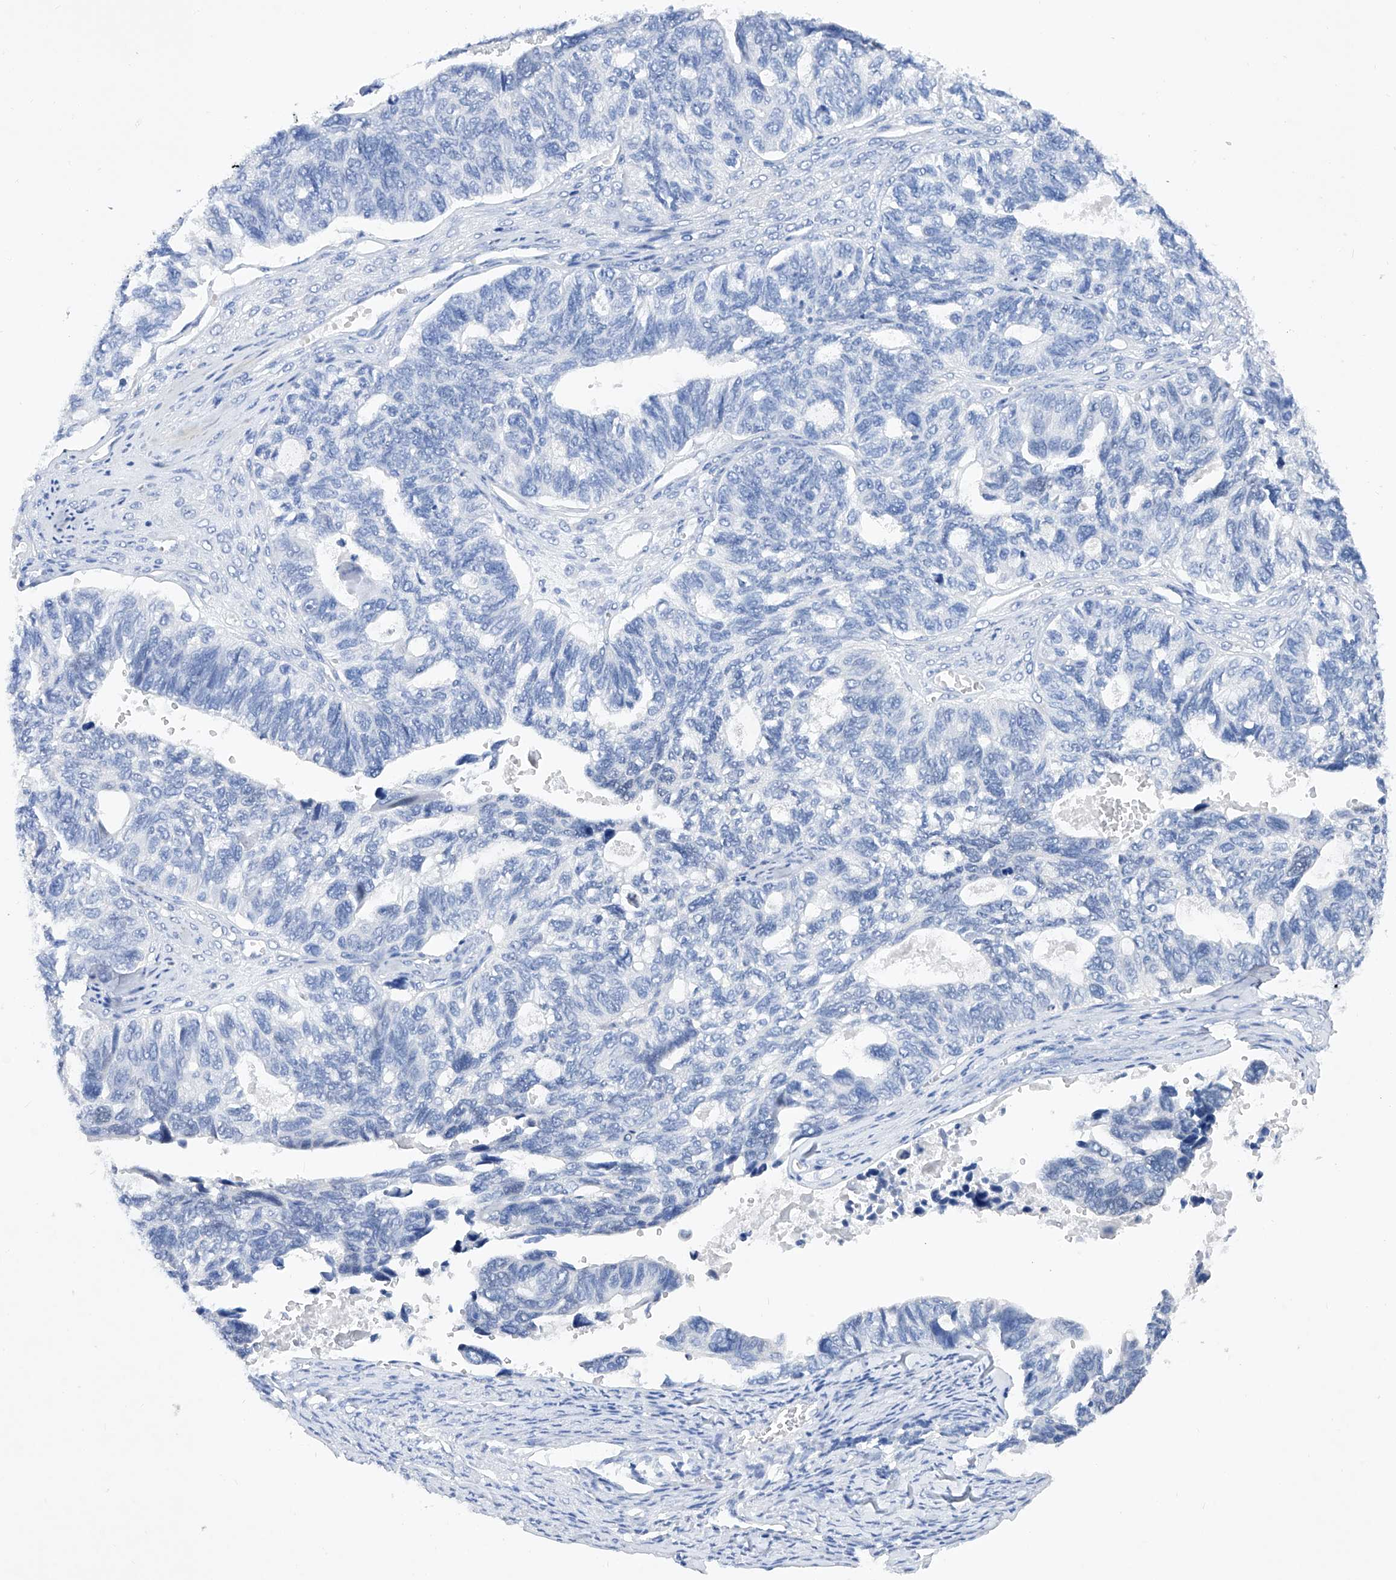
{"staining": {"intensity": "negative", "quantity": "none", "location": "none"}, "tissue": "ovarian cancer", "cell_type": "Tumor cells", "image_type": "cancer", "snomed": [{"axis": "morphology", "description": "Cystadenocarcinoma, serous, NOS"}, {"axis": "topography", "description": "Ovary"}], "caption": "There is no significant positivity in tumor cells of ovarian serous cystadenocarcinoma. (Brightfield microscopy of DAB (3,3'-diaminobenzidine) immunohistochemistry at high magnification).", "gene": "BARX2", "patient": {"sex": "female", "age": 79}}